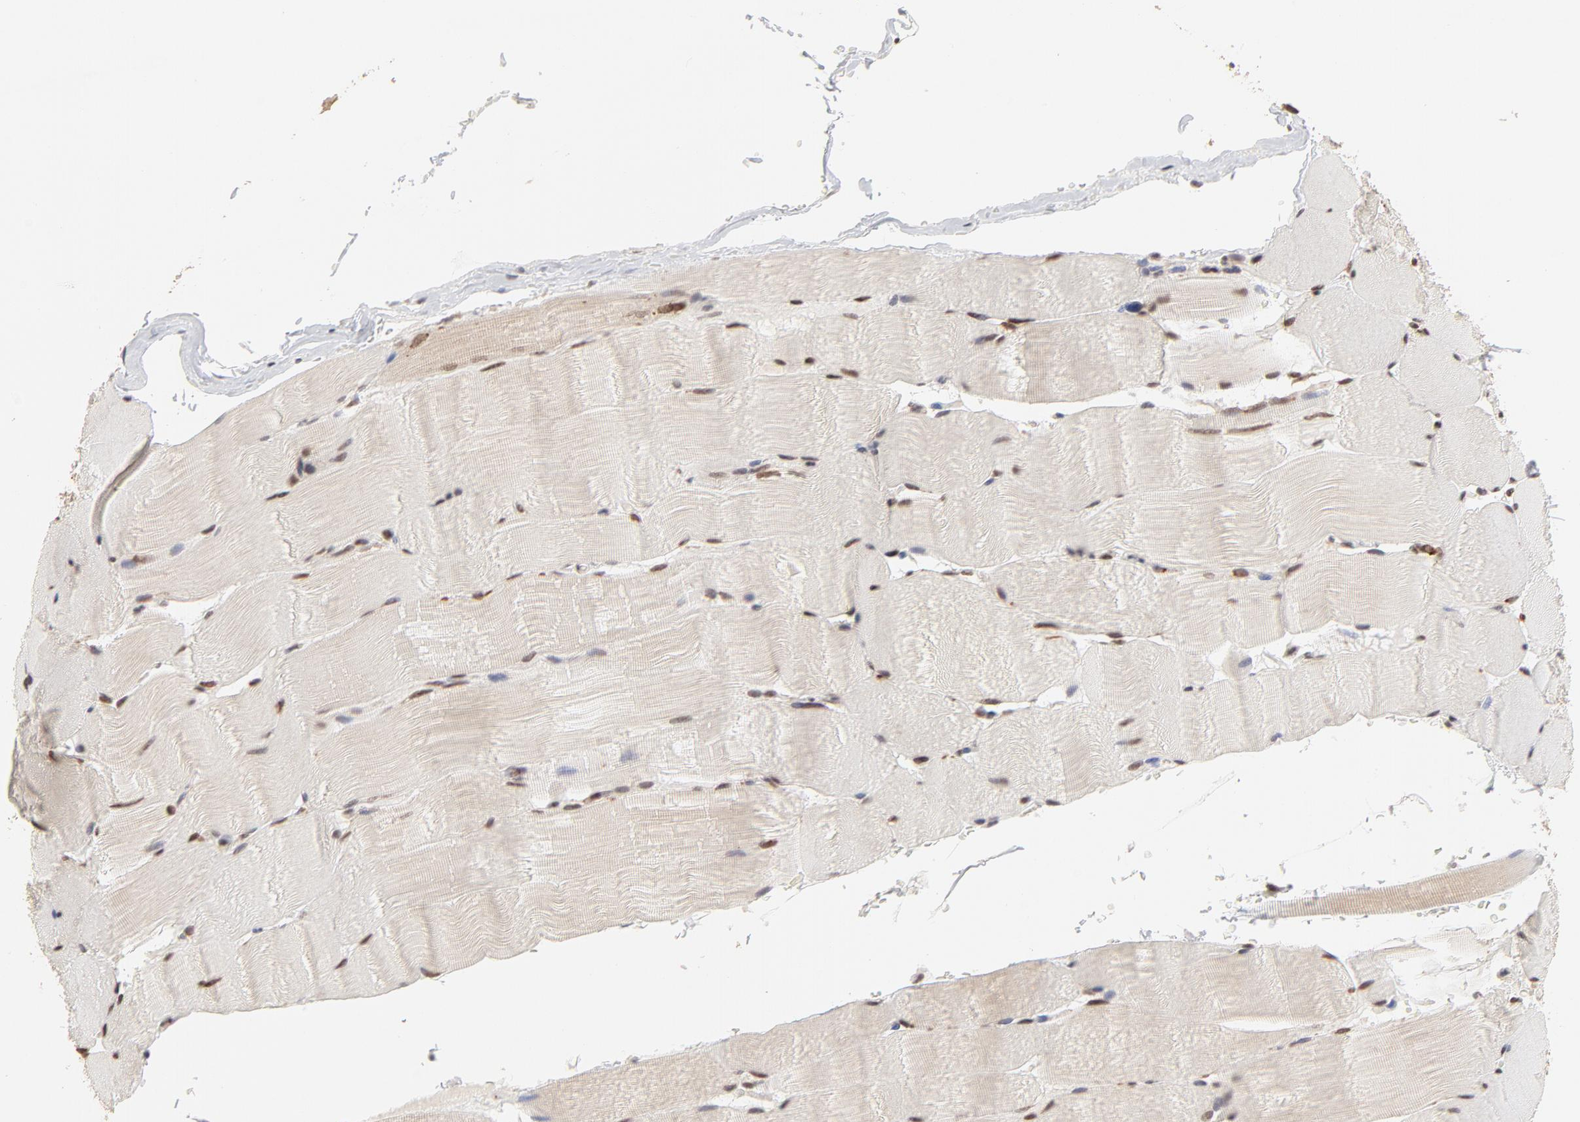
{"staining": {"intensity": "moderate", "quantity": ">75%", "location": "cytoplasmic/membranous,nuclear"}, "tissue": "skeletal muscle", "cell_type": "Myocytes", "image_type": "normal", "snomed": [{"axis": "morphology", "description": "Normal tissue, NOS"}, {"axis": "topography", "description": "Skeletal muscle"}], "caption": "Immunohistochemistry (IHC) of normal skeletal muscle demonstrates medium levels of moderate cytoplasmic/membranous,nuclear staining in approximately >75% of myocytes.", "gene": "ARIH1", "patient": {"sex": "male", "age": 62}}